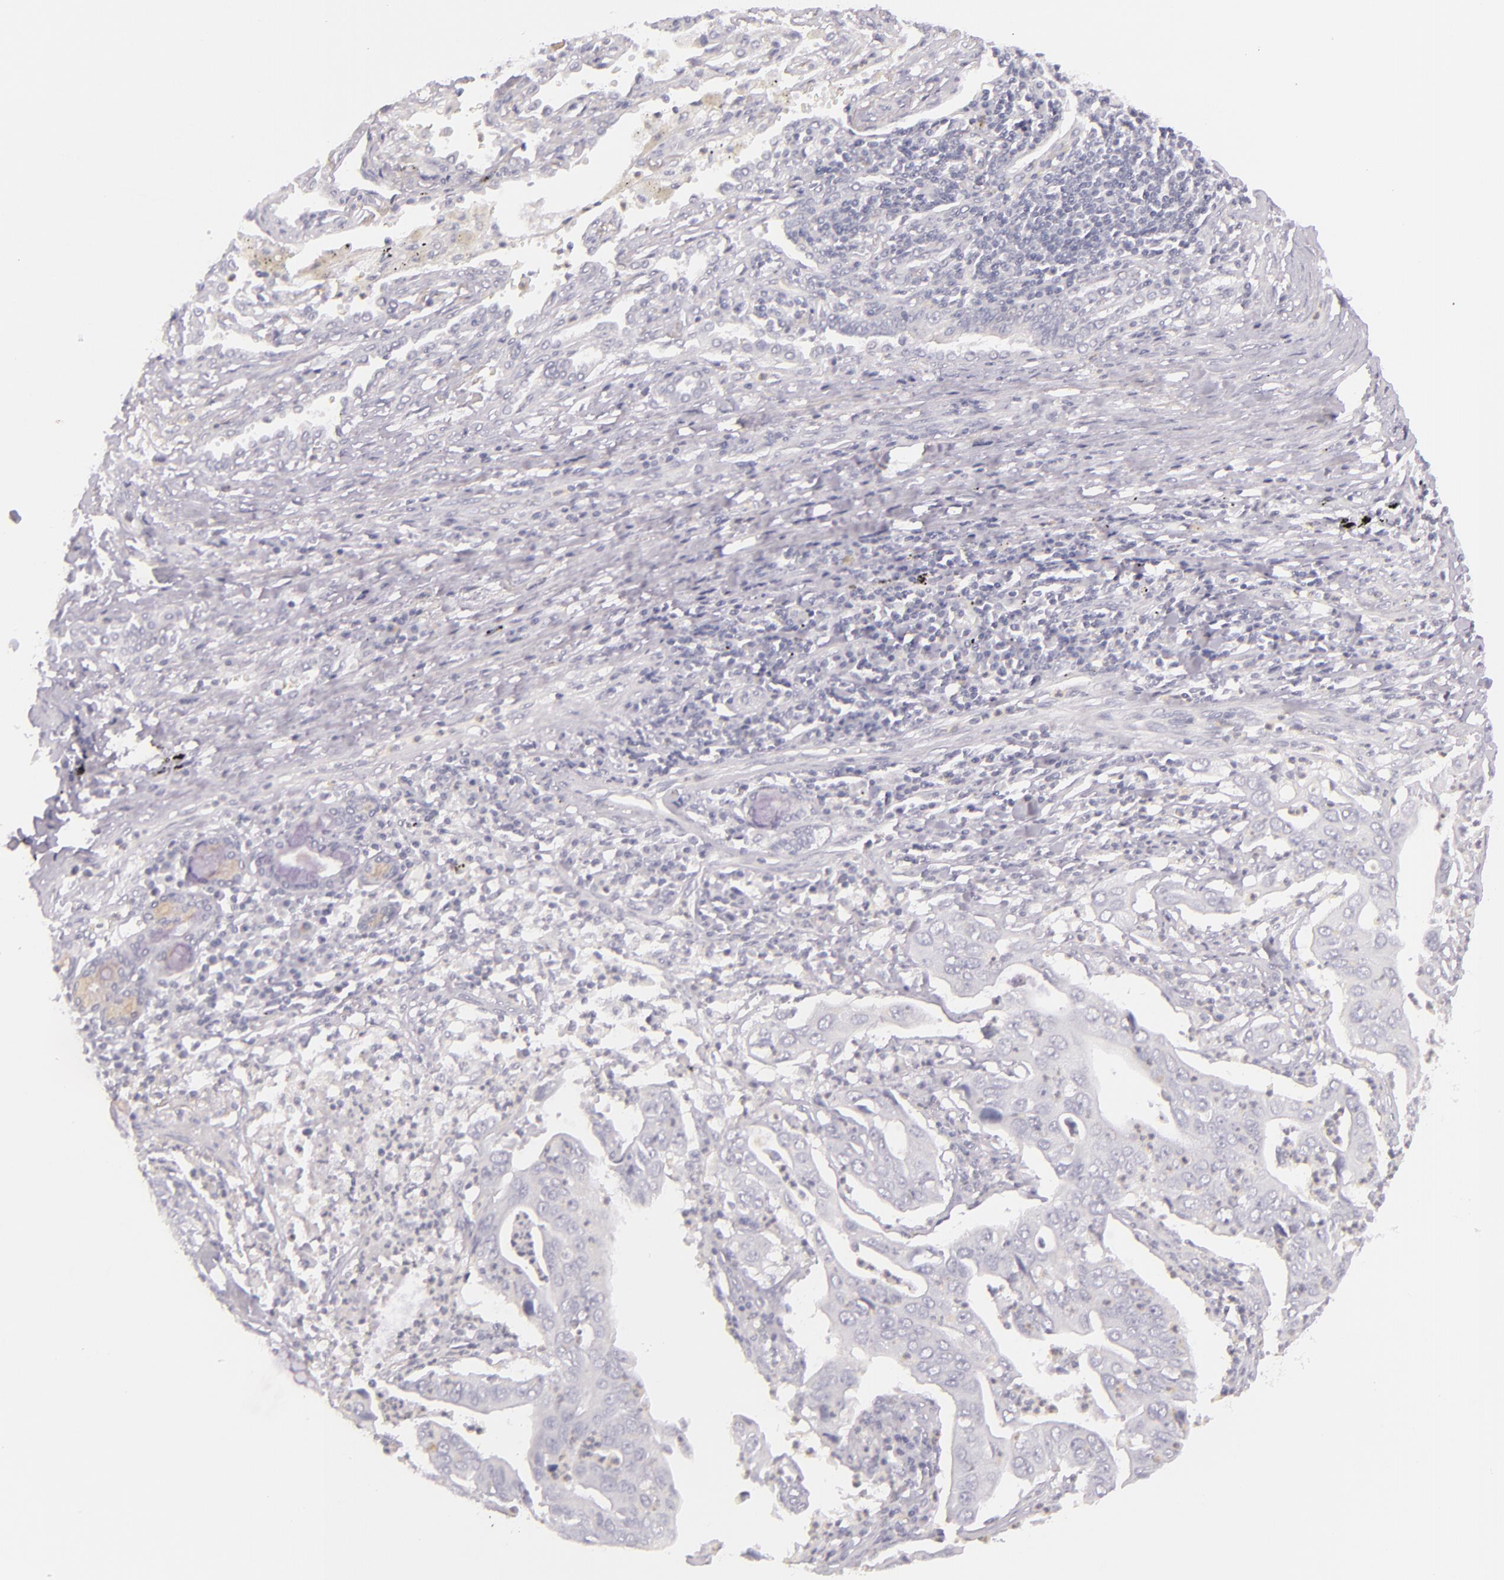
{"staining": {"intensity": "negative", "quantity": "none", "location": "none"}, "tissue": "lung cancer", "cell_type": "Tumor cells", "image_type": "cancer", "snomed": [{"axis": "morphology", "description": "Adenocarcinoma, NOS"}, {"axis": "topography", "description": "Lung"}], "caption": "Immunohistochemical staining of human adenocarcinoma (lung) displays no significant staining in tumor cells.", "gene": "CBS", "patient": {"sex": "male", "age": 48}}